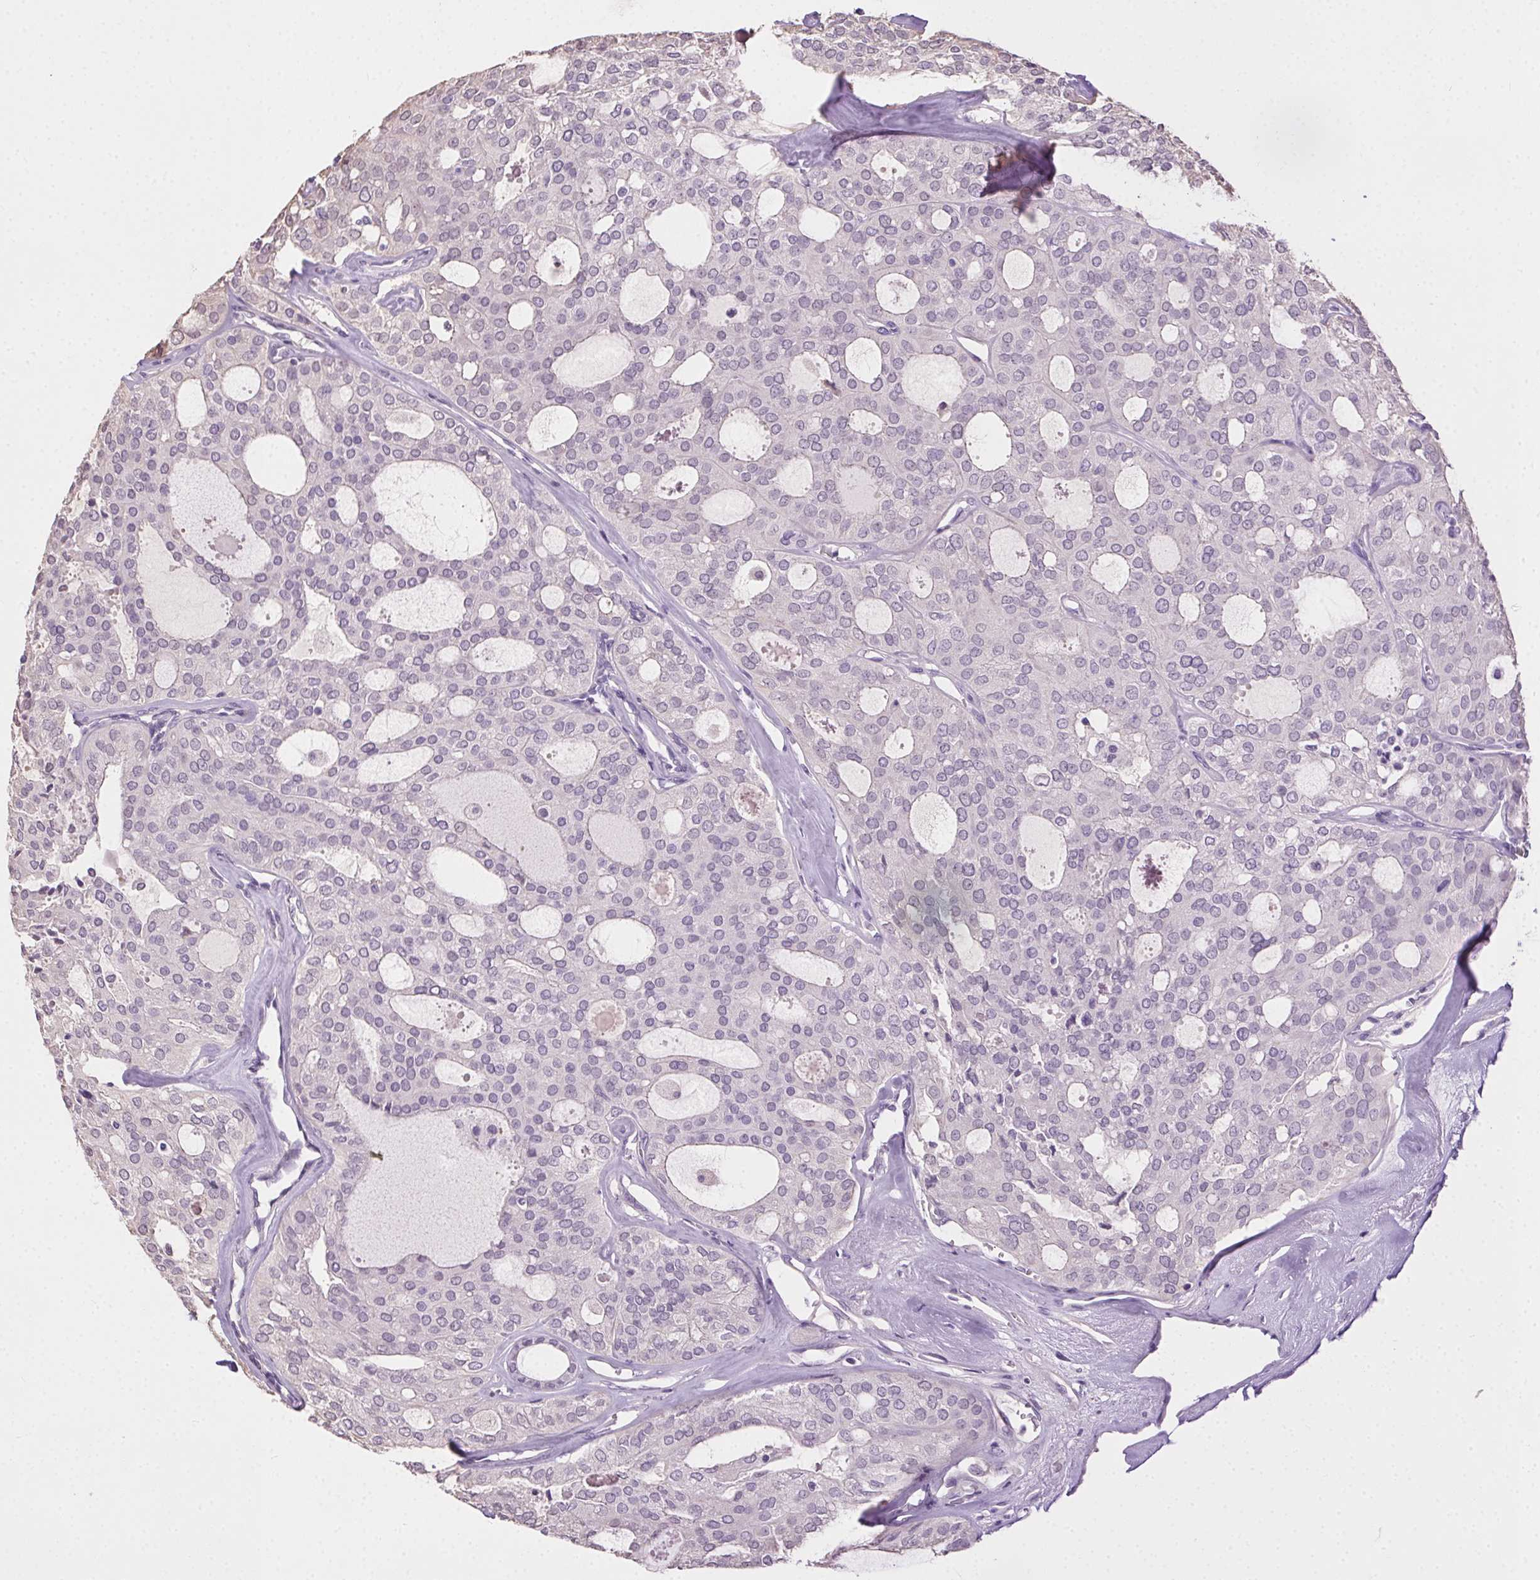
{"staining": {"intensity": "negative", "quantity": "none", "location": "none"}, "tissue": "thyroid cancer", "cell_type": "Tumor cells", "image_type": "cancer", "snomed": [{"axis": "morphology", "description": "Follicular adenoma carcinoma, NOS"}, {"axis": "topography", "description": "Thyroid gland"}], "caption": "High power microscopy photomicrograph of an immunohistochemistry (IHC) image of thyroid cancer, revealing no significant positivity in tumor cells.", "gene": "SYCE2", "patient": {"sex": "male", "age": 75}}